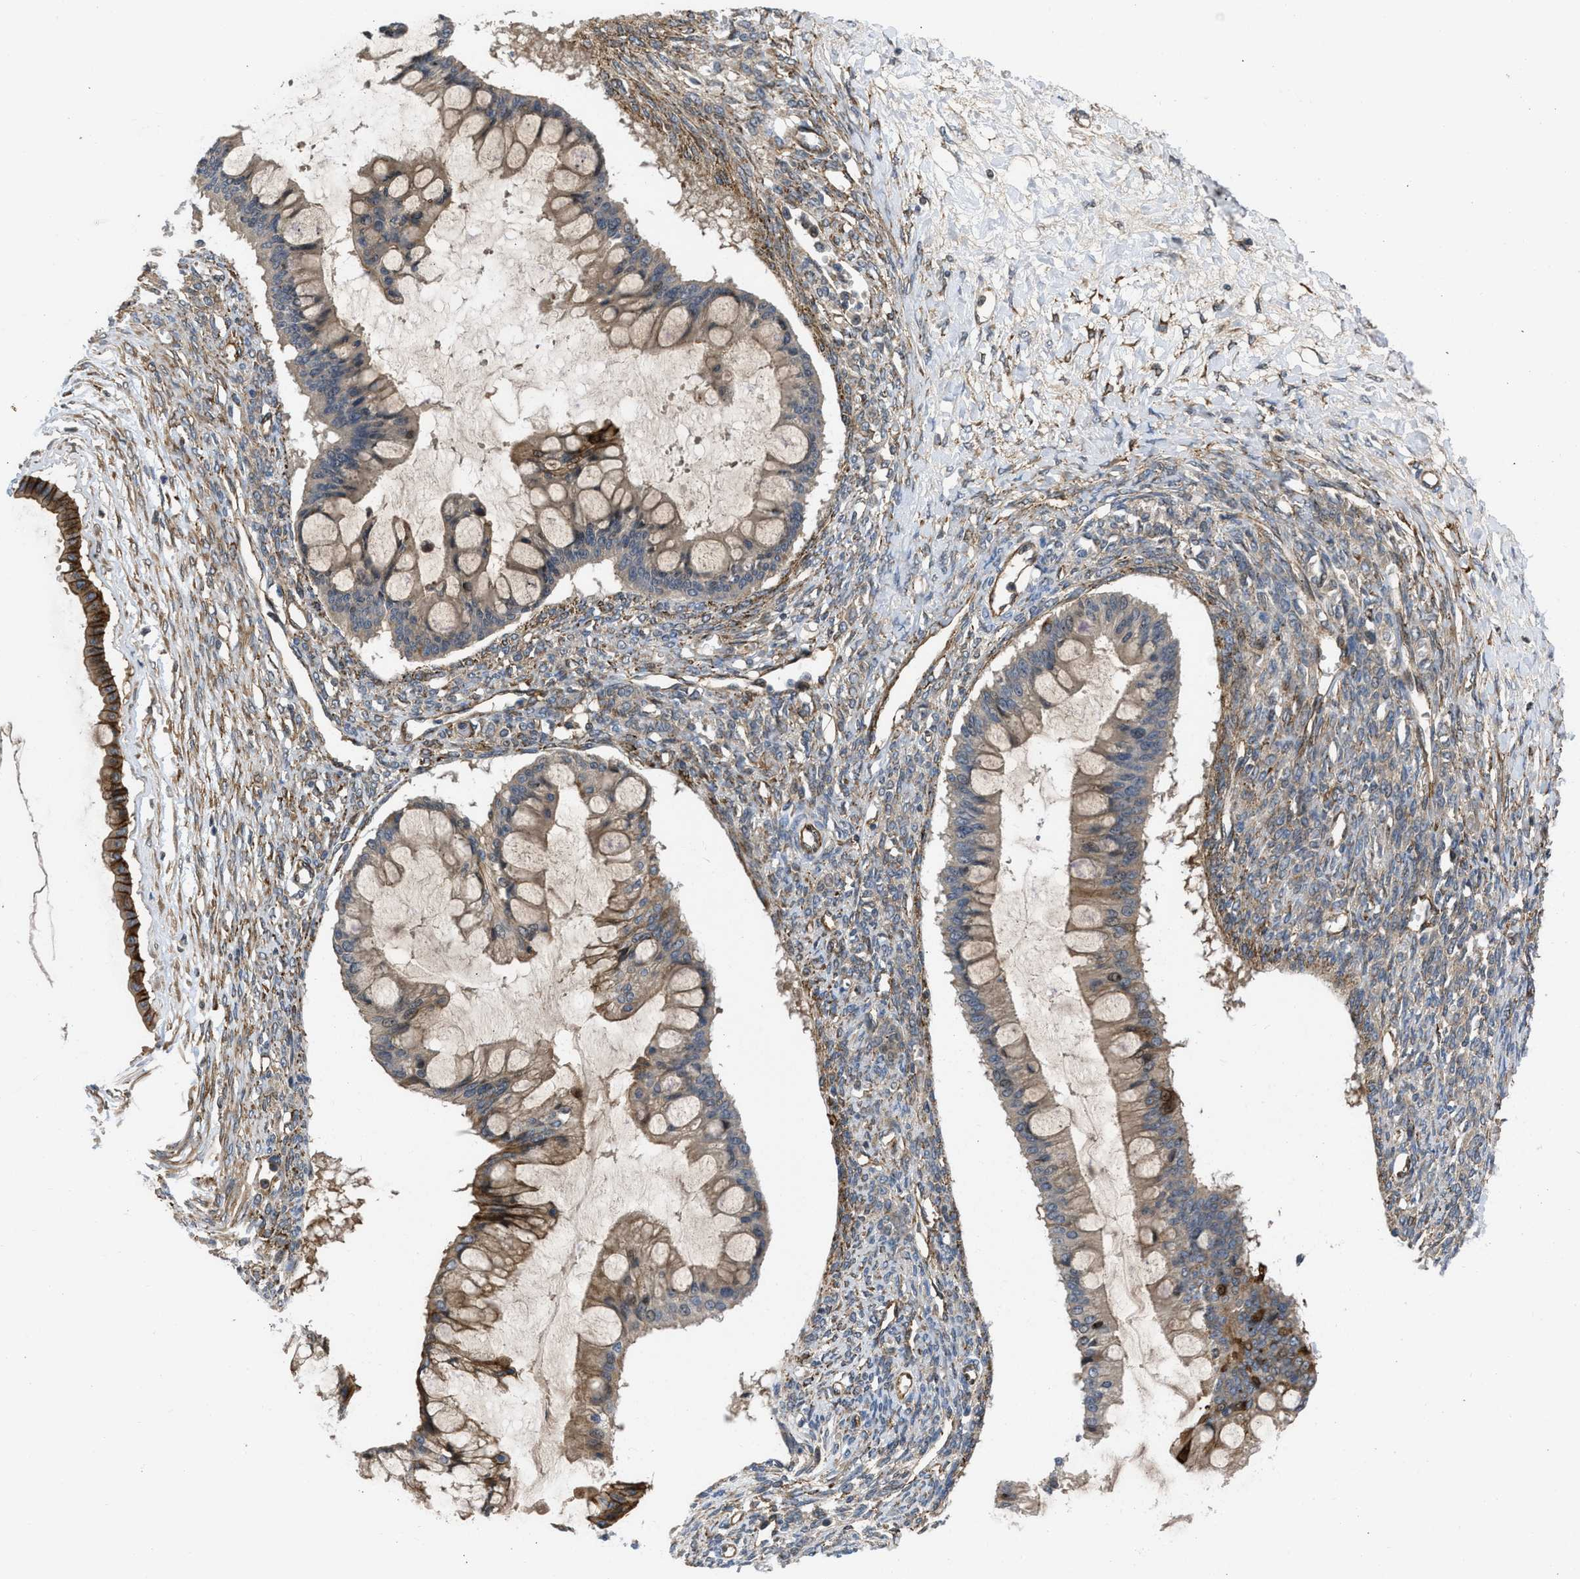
{"staining": {"intensity": "moderate", "quantity": ">75%", "location": "cytoplasmic/membranous"}, "tissue": "ovarian cancer", "cell_type": "Tumor cells", "image_type": "cancer", "snomed": [{"axis": "morphology", "description": "Cystadenocarcinoma, mucinous, NOS"}, {"axis": "topography", "description": "Ovary"}], "caption": "IHC (DAB) staining of human ovarian mucinous cystadenocarcinoma exhibits moderate cytoplasmic/membranous protein positivity in about >75% of tumor cells.", "gene": "GPATCH2L", "patient": {"sex": "female", "age": 73}}